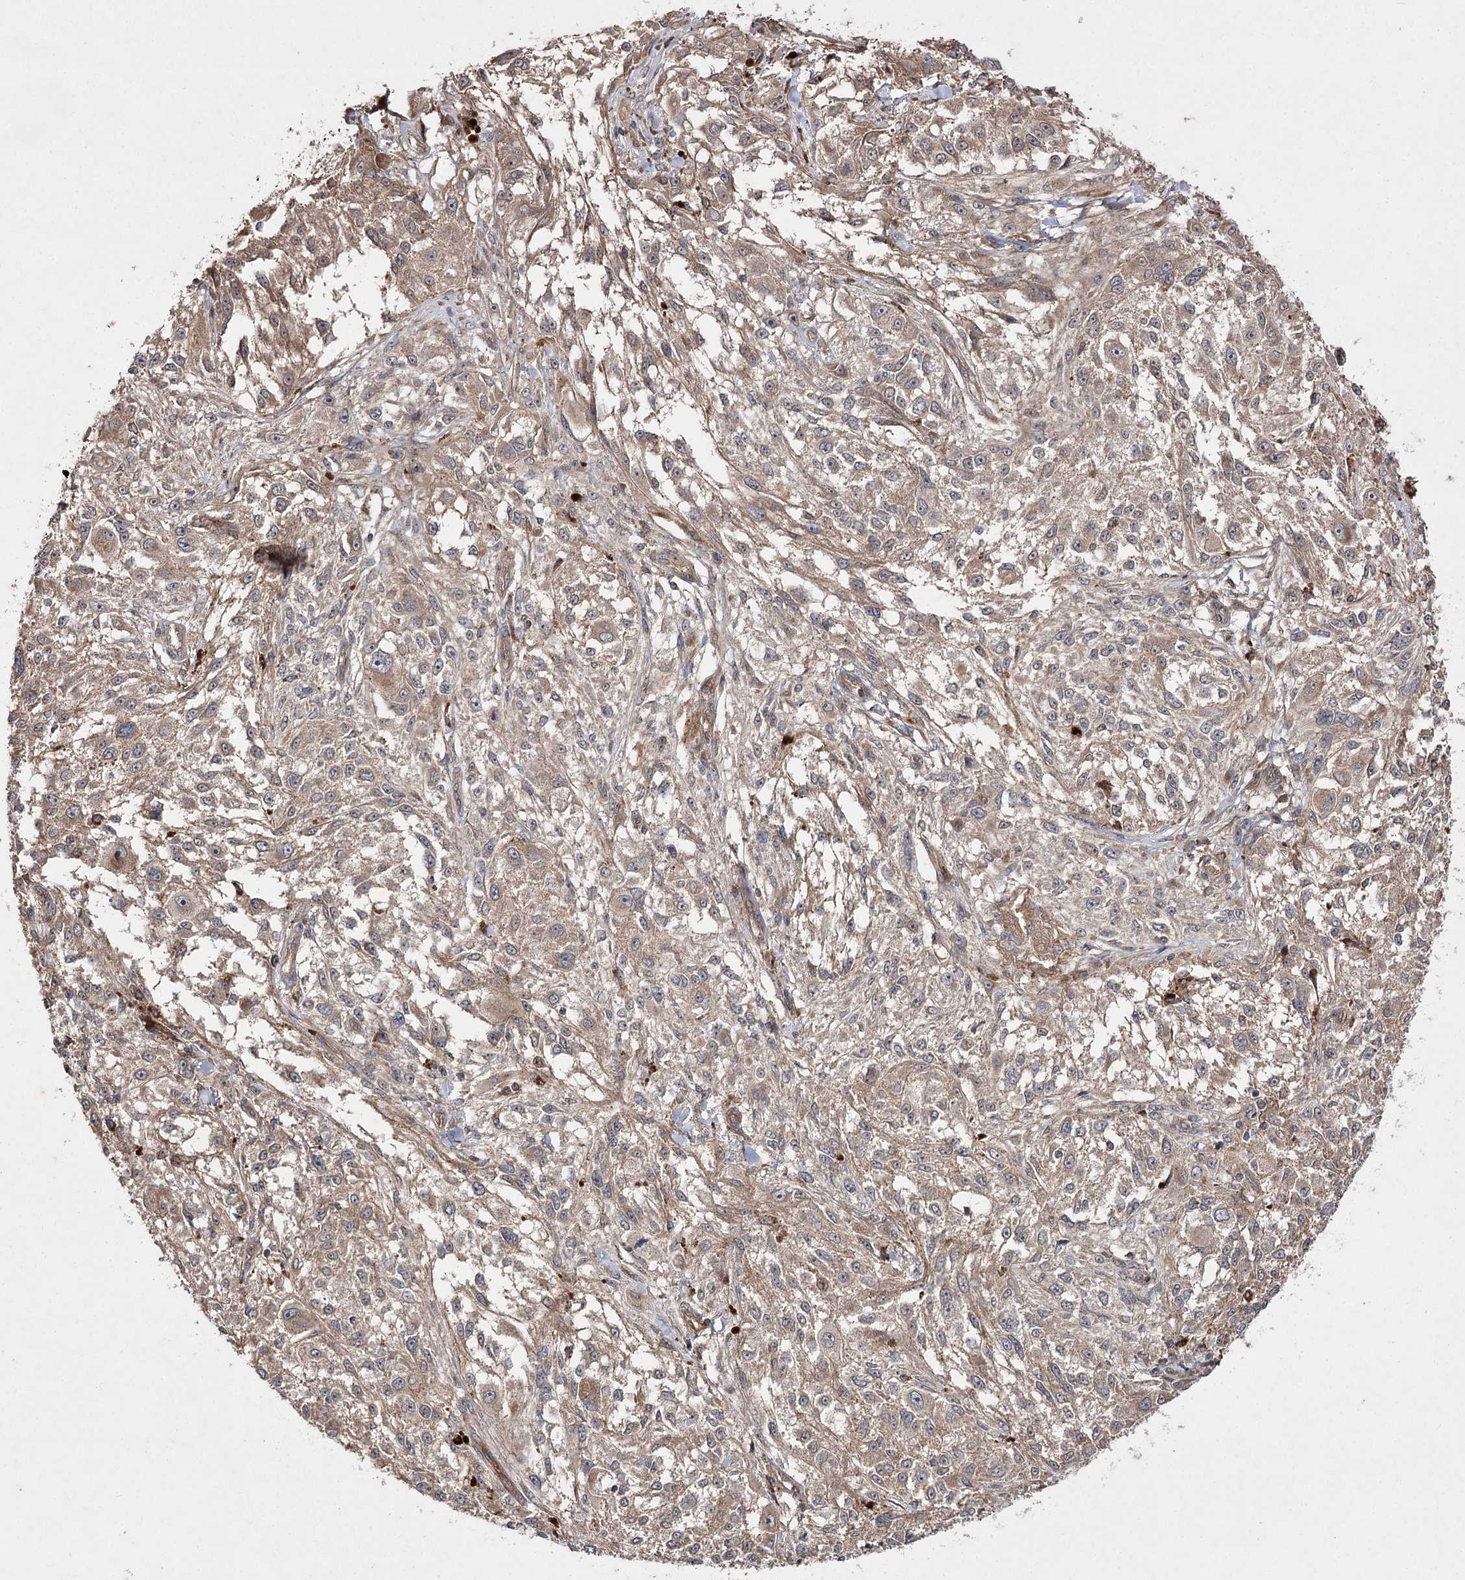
{"staining": {"intensity": "moderate", "quantity": ">75%", "location": "cytoplasmic/membranous"}, "tissue": "melanoma", "cell_type": "Tumor cells", "image_type": "cancer", "snomed": [{"axis": "morphology", "description": "Necrosis, NOS"}, {"axis": "morphology", "description": "Malignant melanoma, NOS"}, {"axis": "topography", "description": "Skin"}], "caption": "Protein expression analysis of melanoma exhibits moderate cytoplasmic/membranous positivity in about >75% of tumor cells.", "gene": "FANCL", "patient": {"sex": "female", "age": 87}}